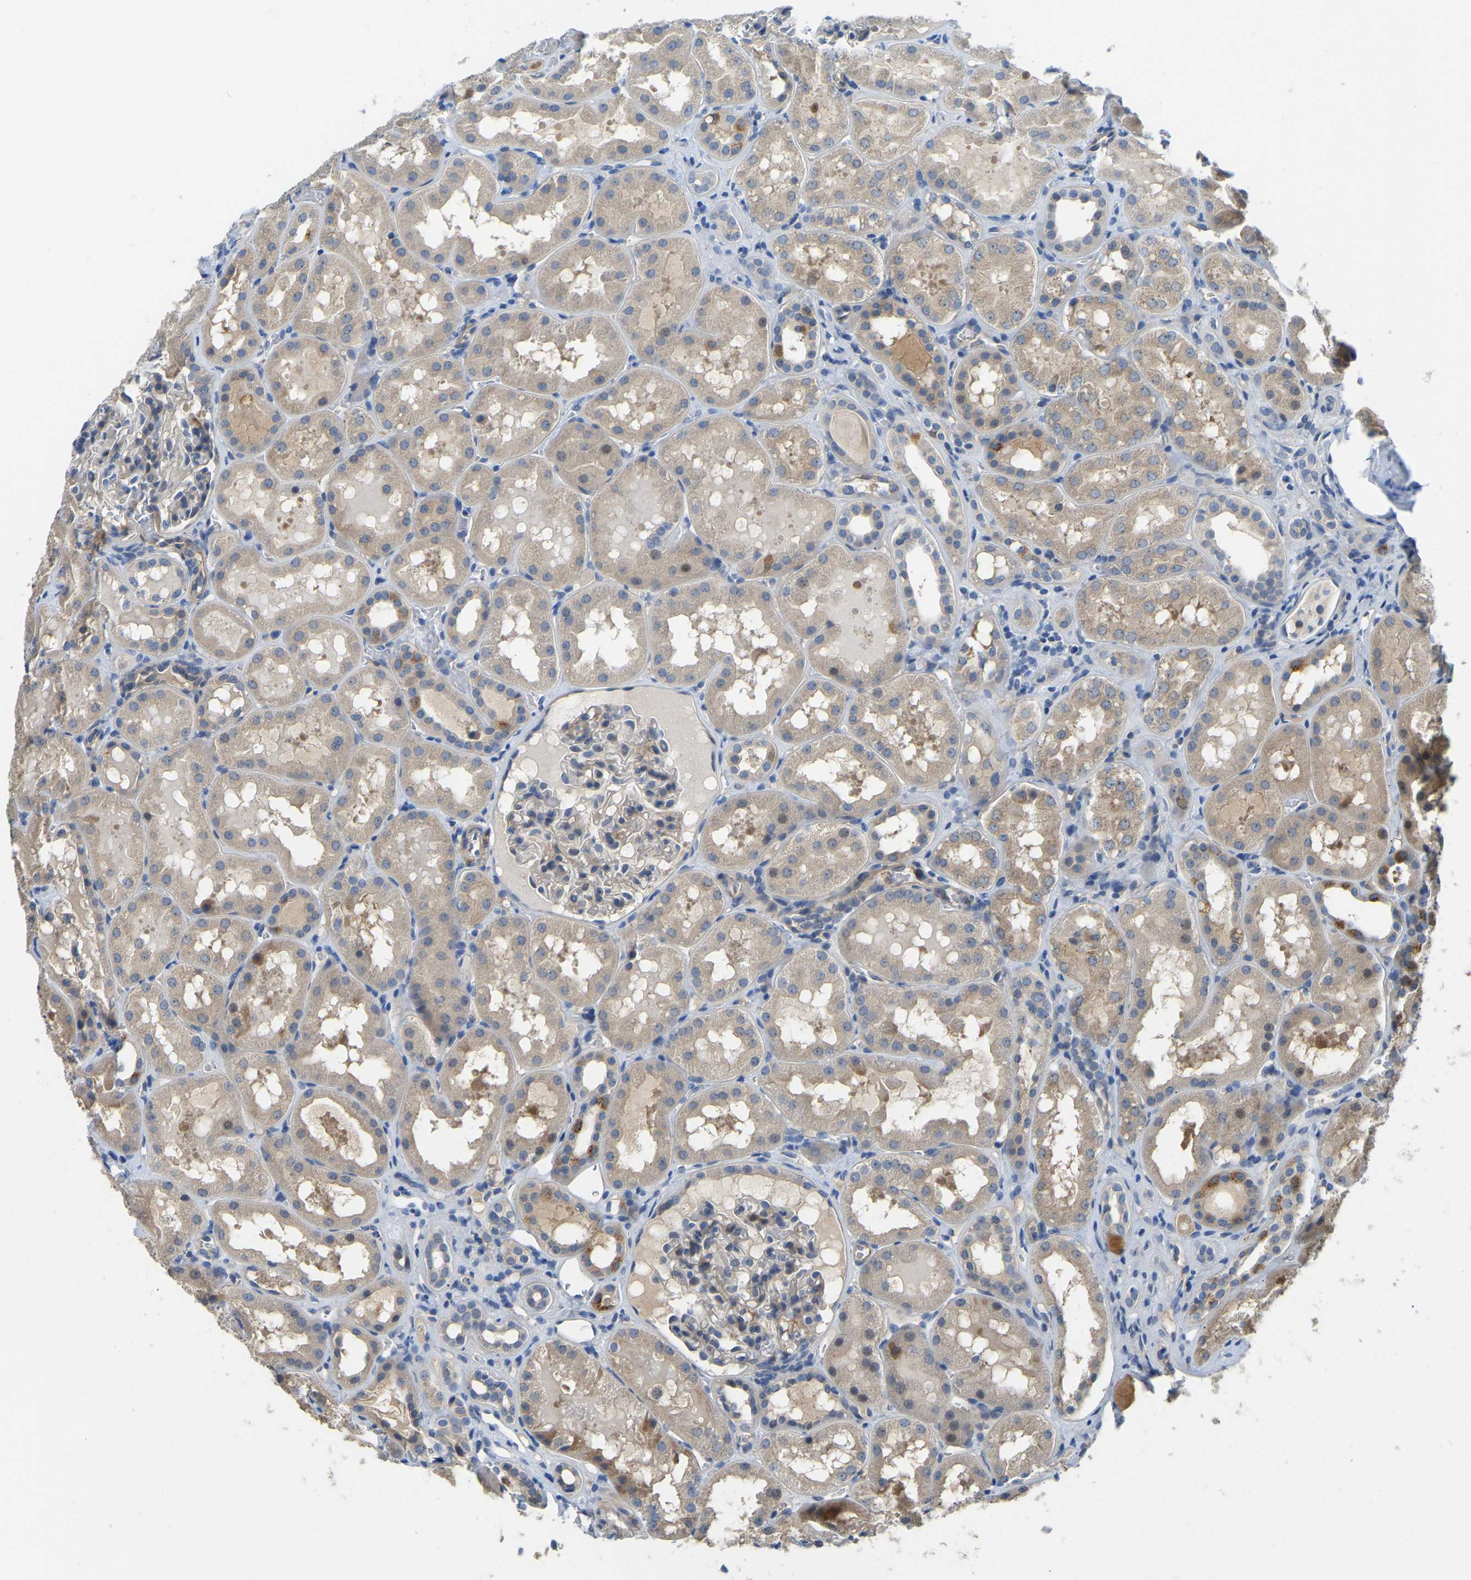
{"staining": {"intensity": "negative", "quantity": "none", "location": "none"}, "tissue": "kidney", "cell_type": "Cells in glomeruli", "image_type": "normal", "snomed": [{"axis": "morphology", "description": "Normal tissue, NOS"}, {"axis": "topography", "description": "Kidney"}, {"axis": "topography", "description": "Urinary bladder"}], "caption": "The photomicrograph shows no staining of cells in glomeruli in benign kidney. (IHC, brightfield microscopy, high magnification).", "gene": "HIGD2B", "patient": {"sex": "male", "age": 16}}